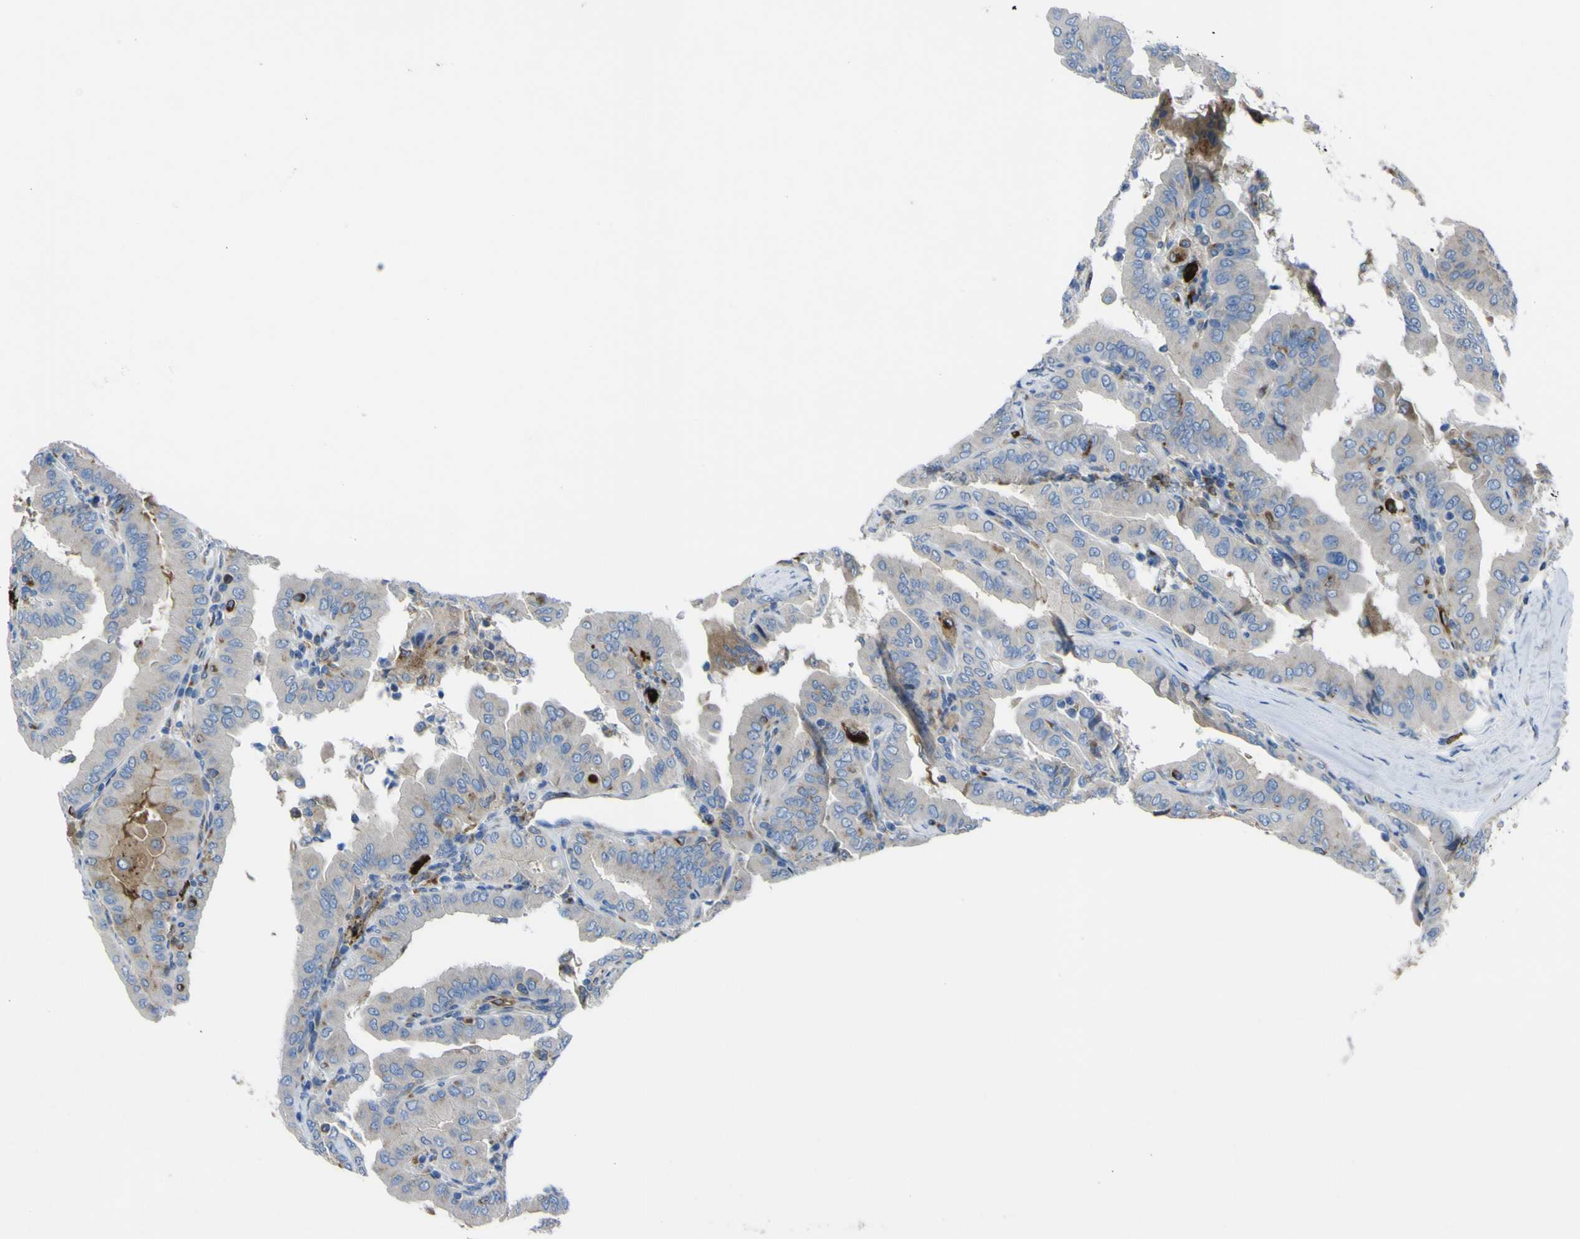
{"staining": {"intensity": "negative", "quantity": "none", "location": "none"}, "tissue": "thyroid cancer", "cell_type": "Tumor cells", "image_type": "cancer", "snomed": [{"axis": "morphology", "description": "Papillary adenocarcinoma, NOS"}, {"axis": "topography", "description": "Thyroid gland"}], "caption": "This is an immunohistochemistry photomicrograph of papillary adenocarcinoma (thyroid). There is no staining in tumor cells.", "gene": "CST3", "patient": {"sex": "male", "age": 33}}